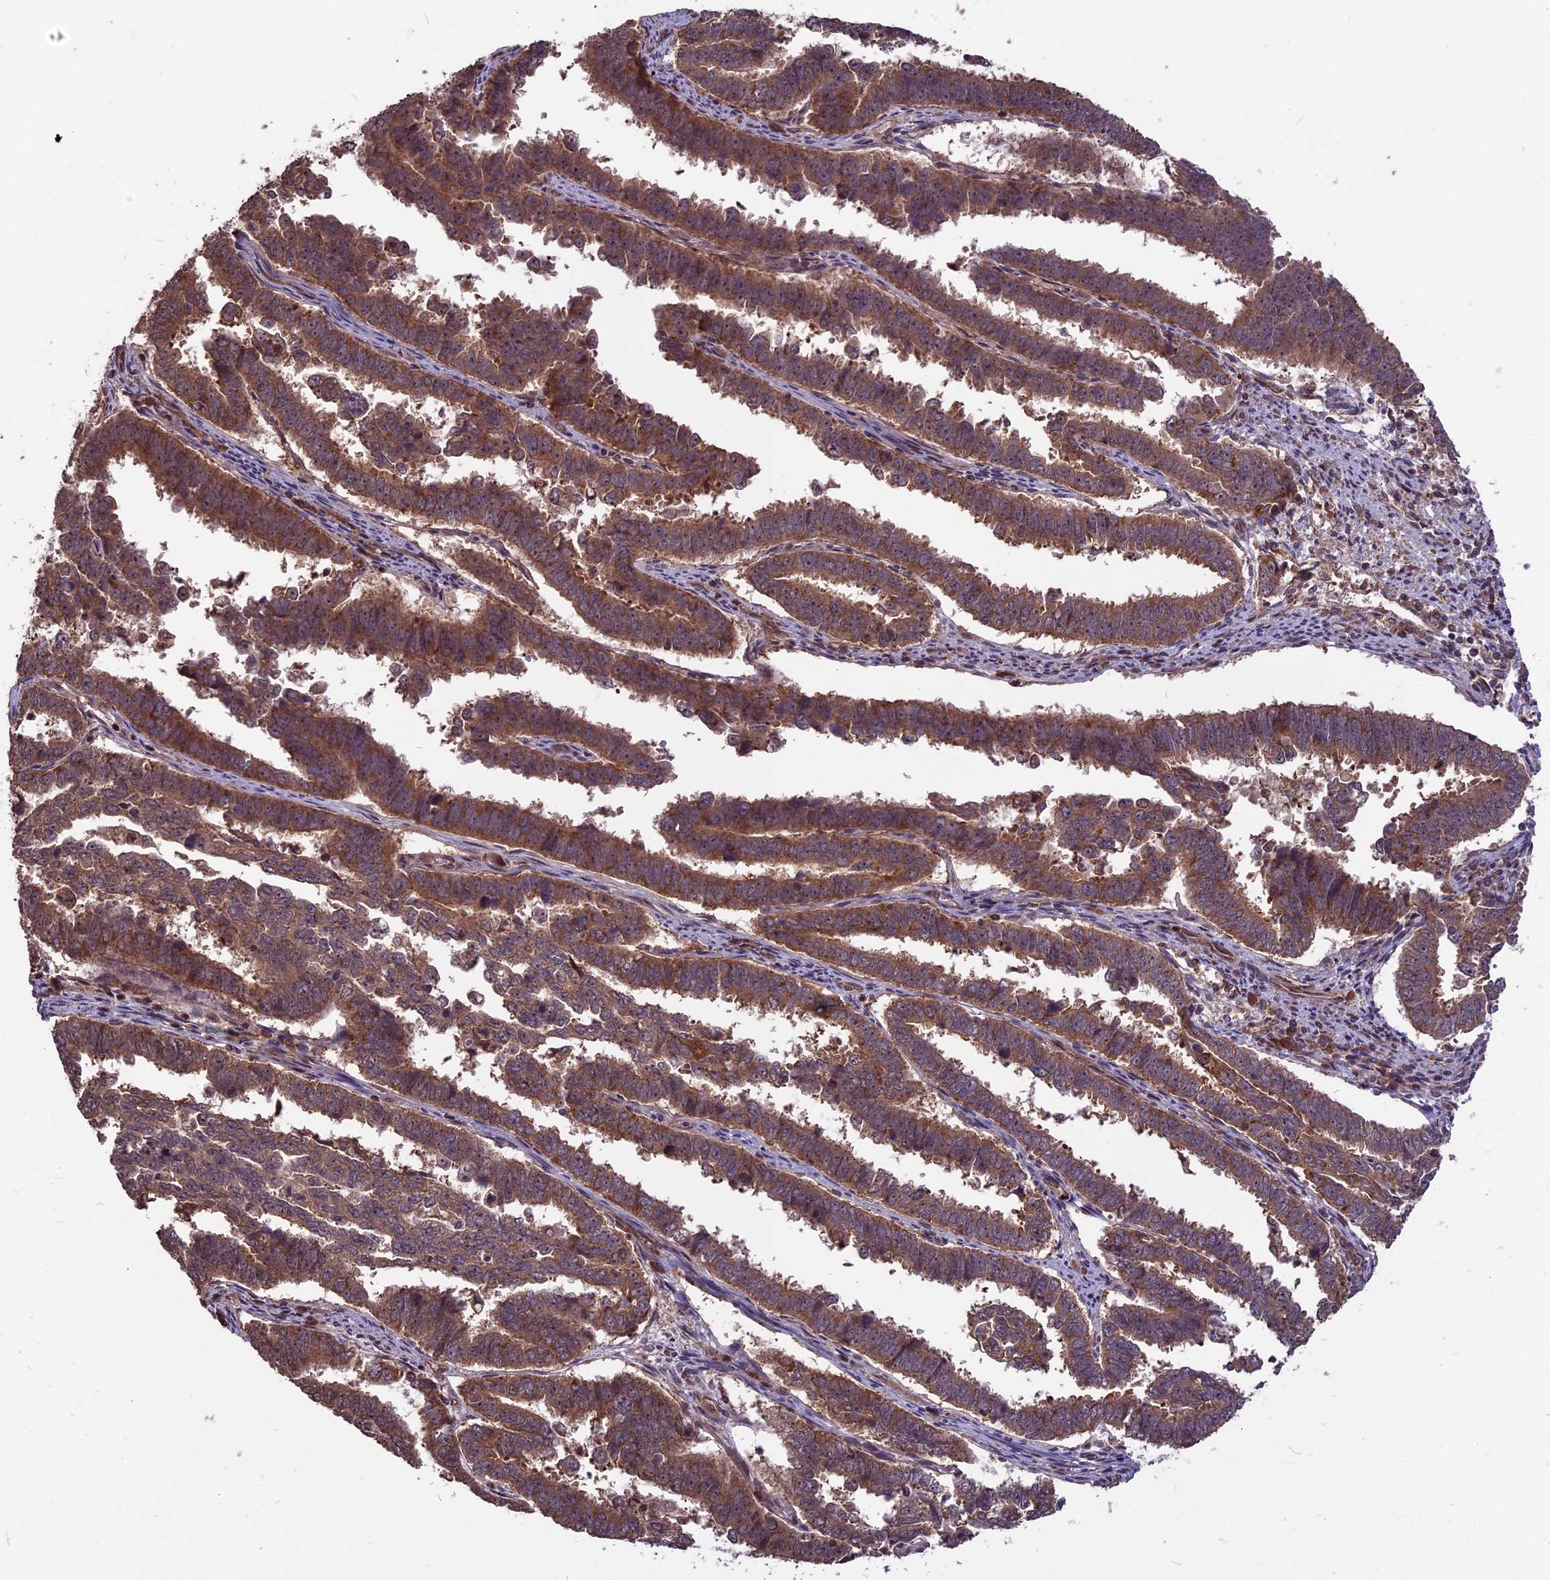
{"staining": {"intensity": "moderate", "quantity": ">75%", "location": "cytoplasmic/membranous,nuclear"}, "tissue": "endometrial cancer", "cell_type": "Tumor cells", "image_type": "cancer", "snomed": [{"axis": "morphology", "description": "Adenocarcinoma, NOS"}, {"axis": "topography", "description": "Endometrium"}], "caption": "Protein staining reveals moderate cytoplasmic/membranous and nuclear staining in about >75% of tumor cells in adenocarcinoma (endometrial).", "gene": "ZNF598", "patient": {"sex": "female", "age": 75}}